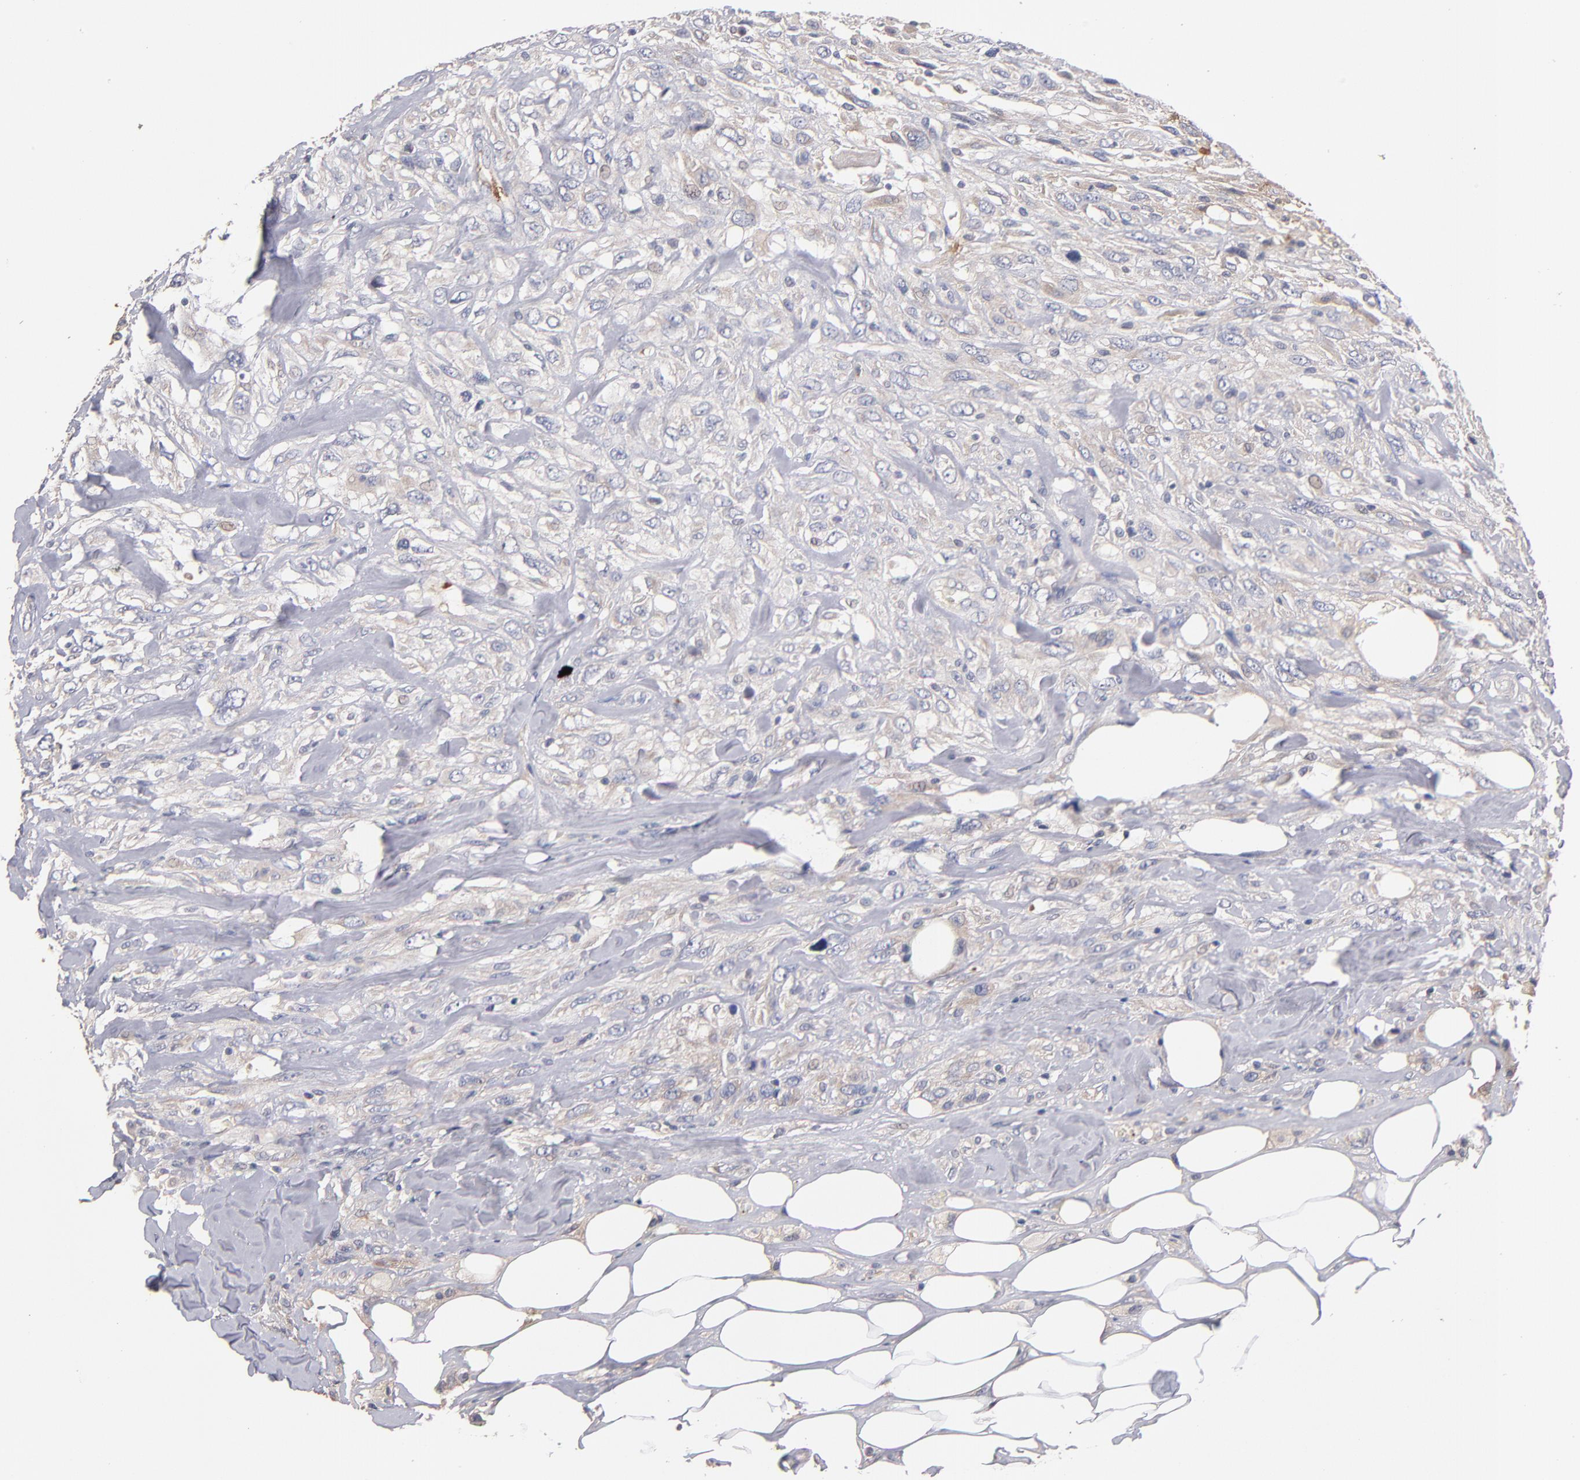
{"staining": {"intensity": "weak", "quantity": "<25%", "location": "cytoplasmic/membranous"}, "tissue": "breast cancer", "cell_type": "Tumor cells", "image_type": "cancer", "snomed": [{"axis": "morphology", "description": "Neoplasm, malignant, NOS"}, {"axis": "topography", "description": "Breast"}], "caption": "The image displays no staining of tumor cells in breast cancer.", "gene": "DACT1", "patient": {"sex": "female", "age": 50}}